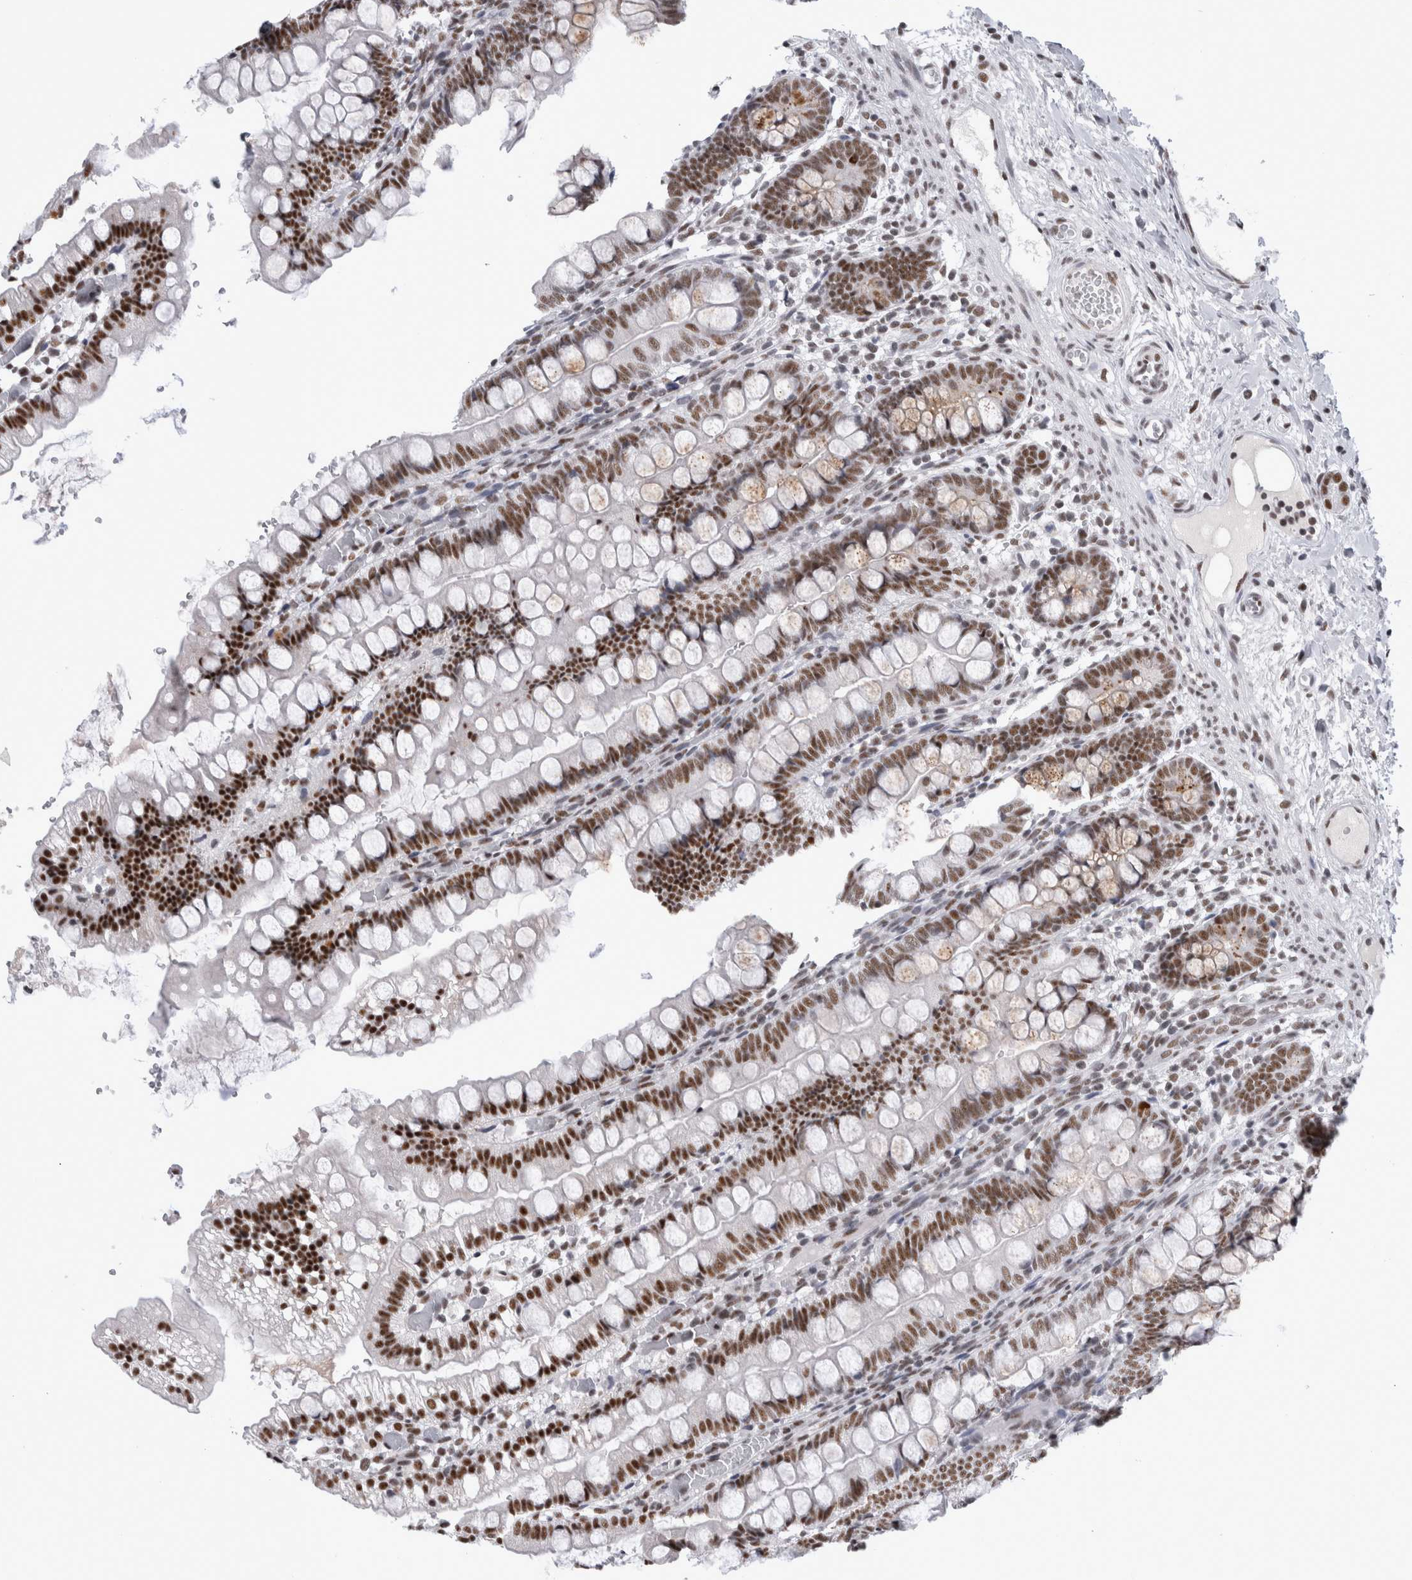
{"staining": {"intensity": "strong", "quantity": "25%-75%", "location": "nuclear"}, "tissue": "small intestine", "cell_type": "Glandular cells", "image_type": "normal", "snomed": [{"axis": "morphology", "description": "Normal tissue, NOS"}, {"axis": "morphology", "description": "Developmental malformation"}, {"axis": "topography", "description": "Small intestine"}], "caption": "A photomicrograph of human small intestine stained for a protein demonstrates strong nuclear brown staining in glandular cells. The staining was performed using DAB (3,3'-diaminobenzidine) to visualize the protein expression in brown, while the nuclei were stained in blue with hematoxylin (Magnification: 20x).", "gene": "API5", "patient": {"sex": "male"}}